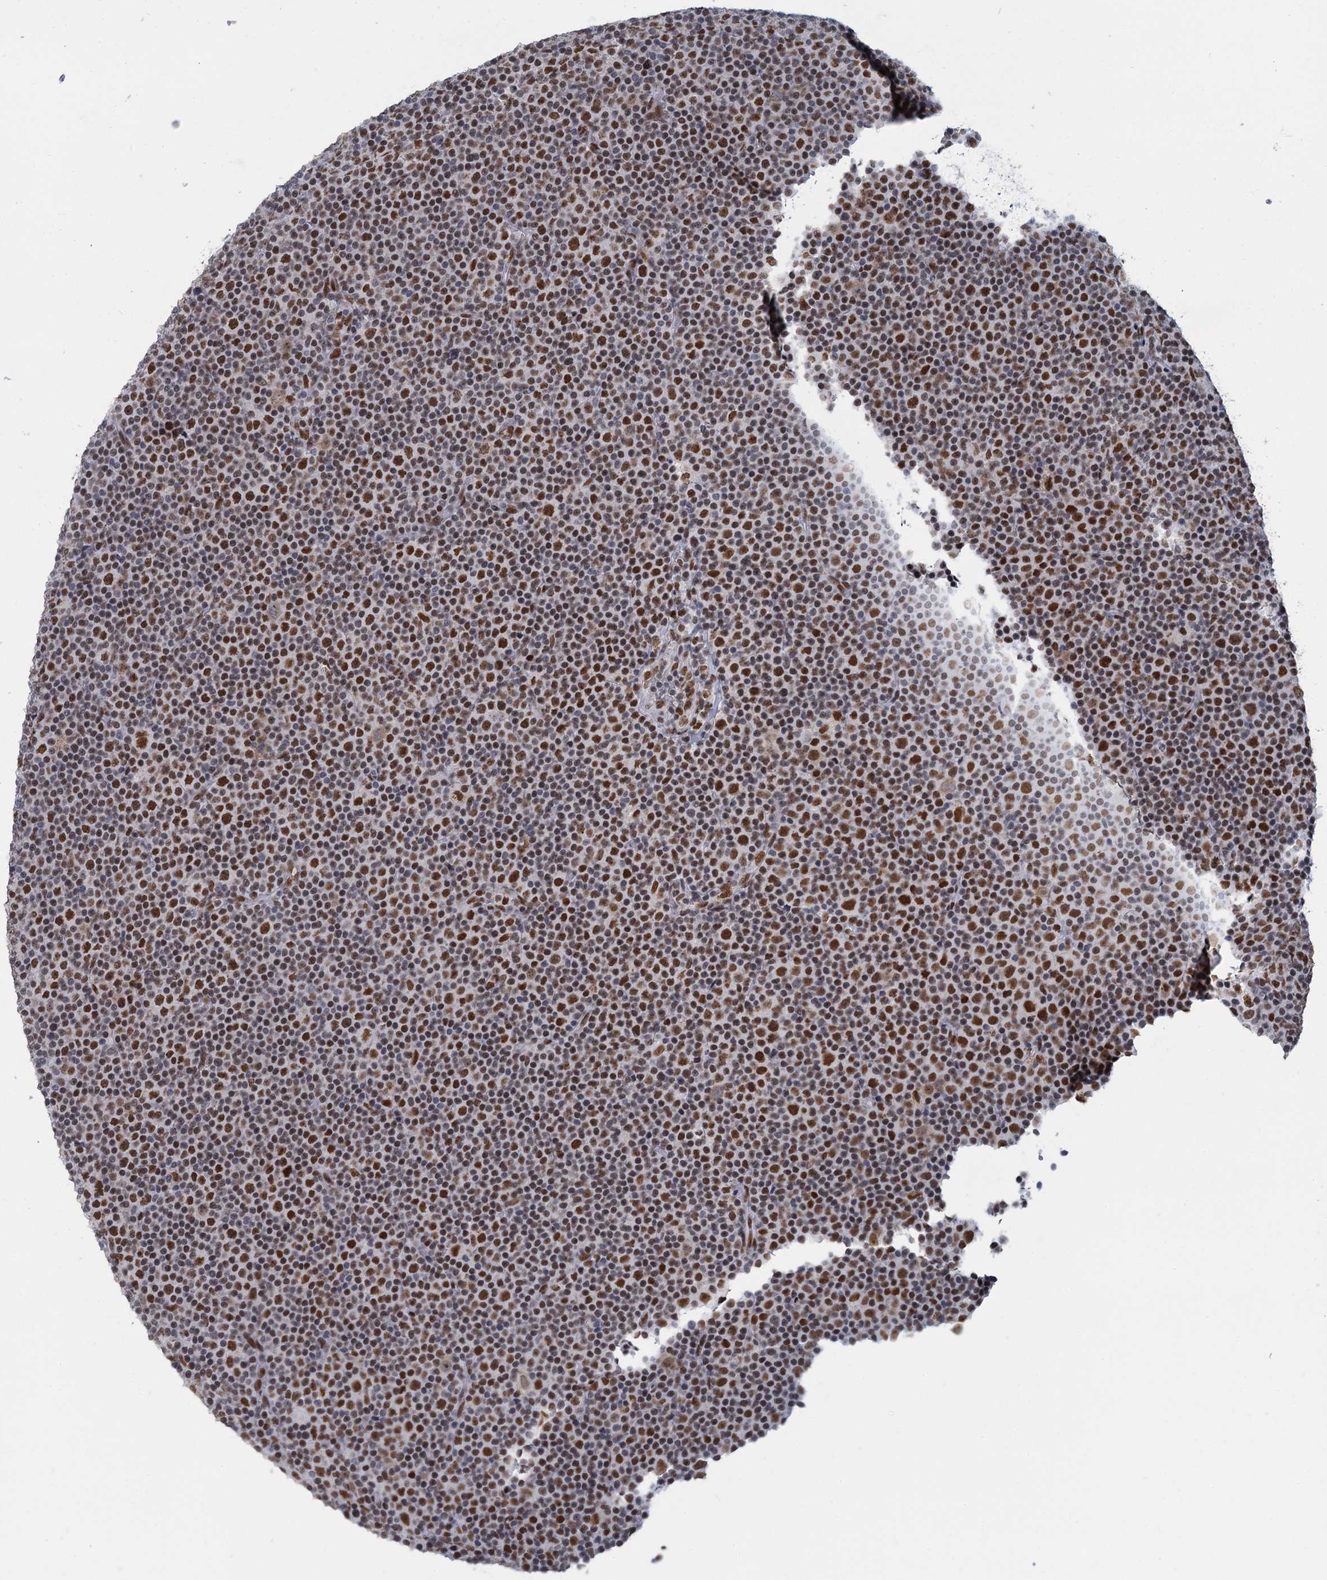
{"staining": {"intensity": "strong", "quantity": "25%-75%", "location": "nuclear"}, "tissue": "lymphoma", "cell_type": "Tumor cells", "image_type": "cancer", "snomed": [{"axis": "morphology", "description": "Malignant lymphoma, non-Hodgkin's type, Low grade"}, {"axis": "topography", "description": "Lymph node"}], "caption": "Tumor cells exhibit high levels of strong nuclear expression in about 25%-75% of cells in lymphoma. The staining is performed using DAB brown chromogen to label protein expression. The nuclei are counter-stained blue using hematoxylin.", "gene": "RPRD1A", "patient": {"sex": "female", "age": 67}}